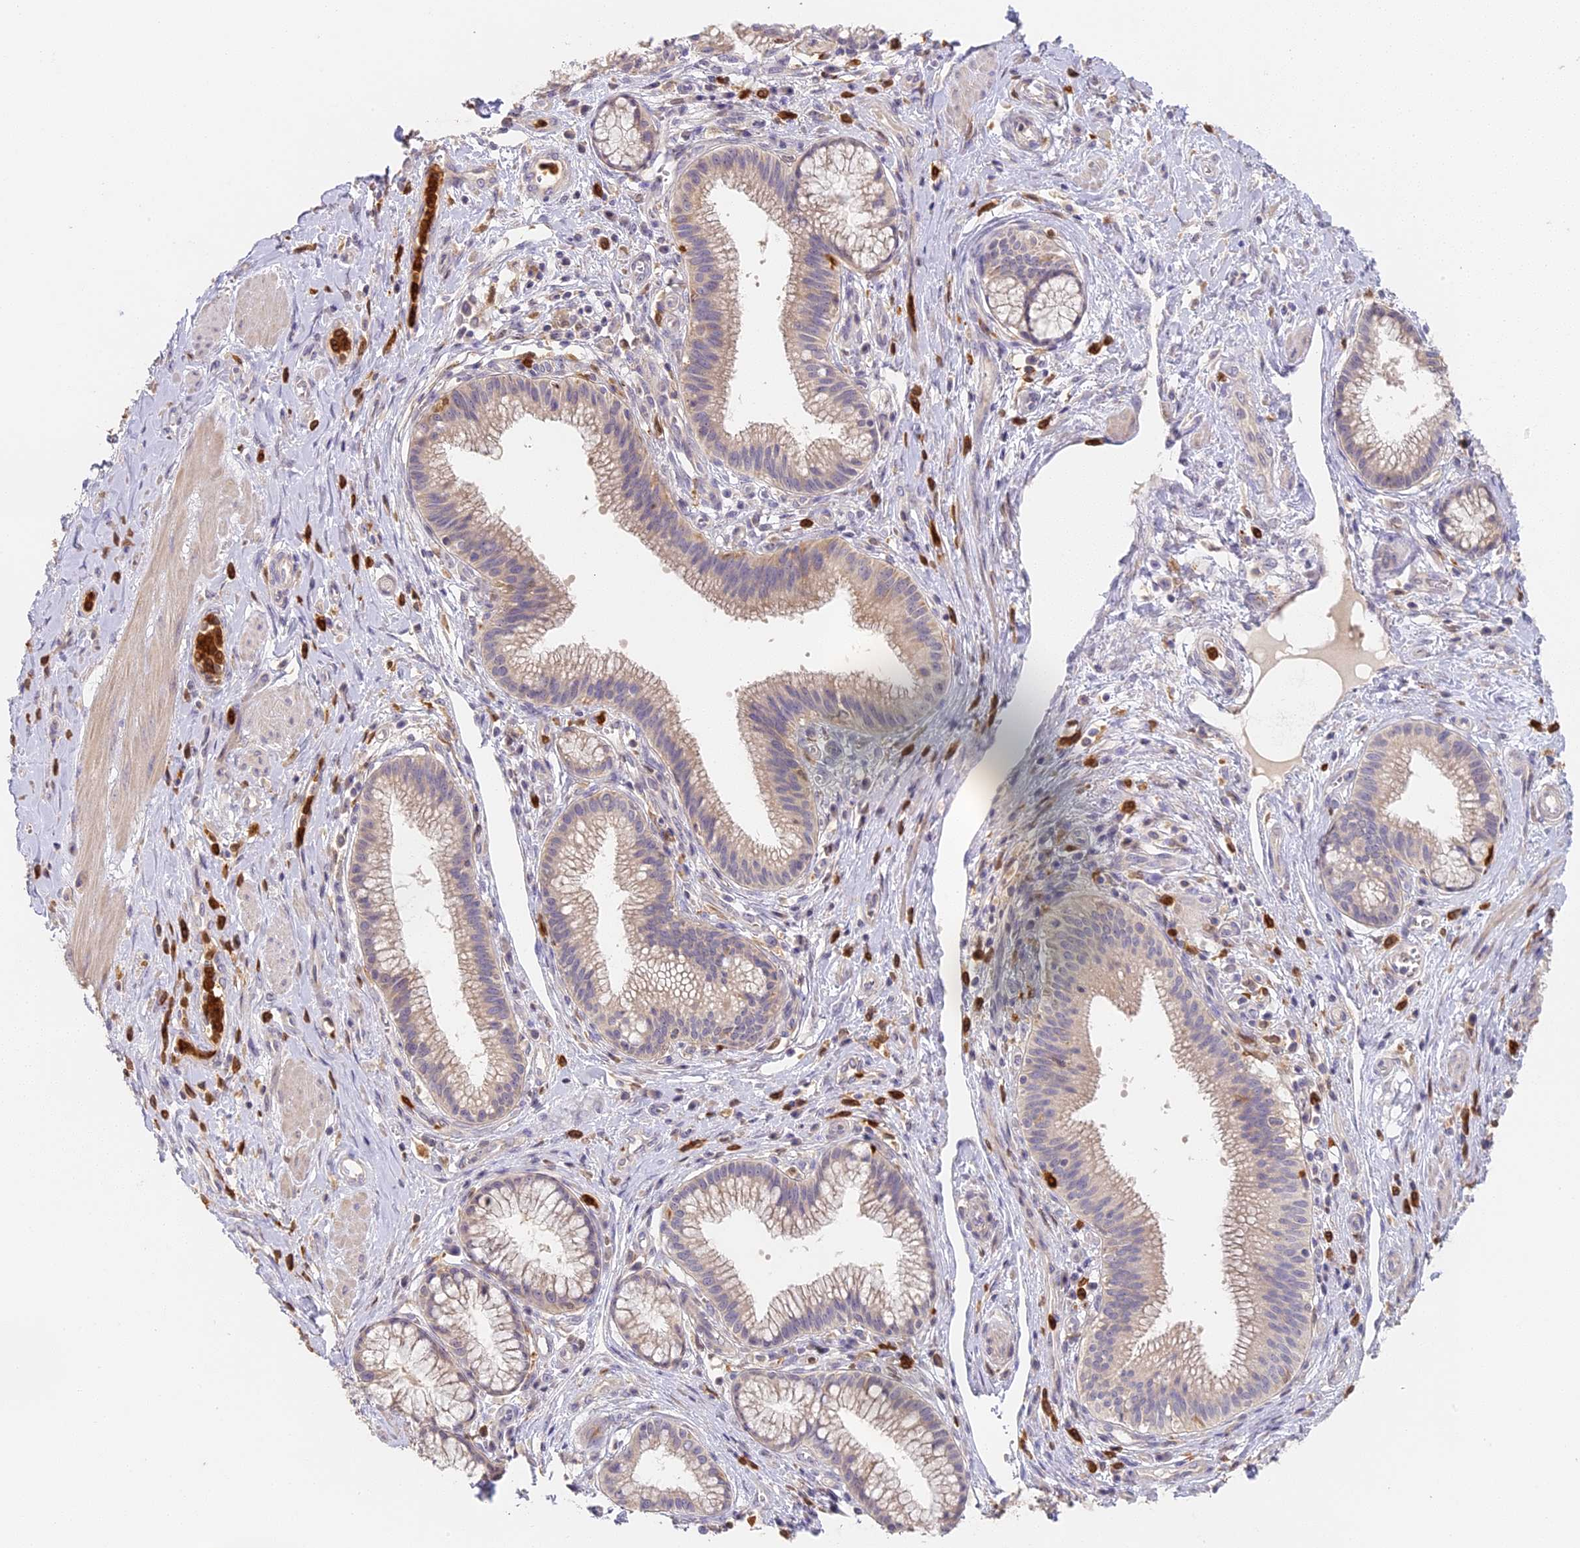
{"staining": {"intensity": "weak", "quantity": "25%-75%", "location": "cytoplasmic/membranous"}, "tissue": "pancreatic cancer", "cell_type": "Tumor cells", "image_type": "cancer", "snomed": [{"axis": "morphology", "description": "Adenocarcinoma, NOS"}, {"axis": "topography", "description": "Pancreas"}], "caption": "IHC staining of pancreatic cancer (adenocarcinoma), which displays low levels of weak cytoplasmic/membranous positivity in about 25%-75% of tumor cells indicating weak cytoplasmic/membranous protein staining. The staining was performed using DAB (3,3'-diaminobenzidine) (brown) for protein detection and nuclei were counterstained in hematoxylin (blue).", "gene": "NCF4", "patient": {"sex": "male", "age": 72}}